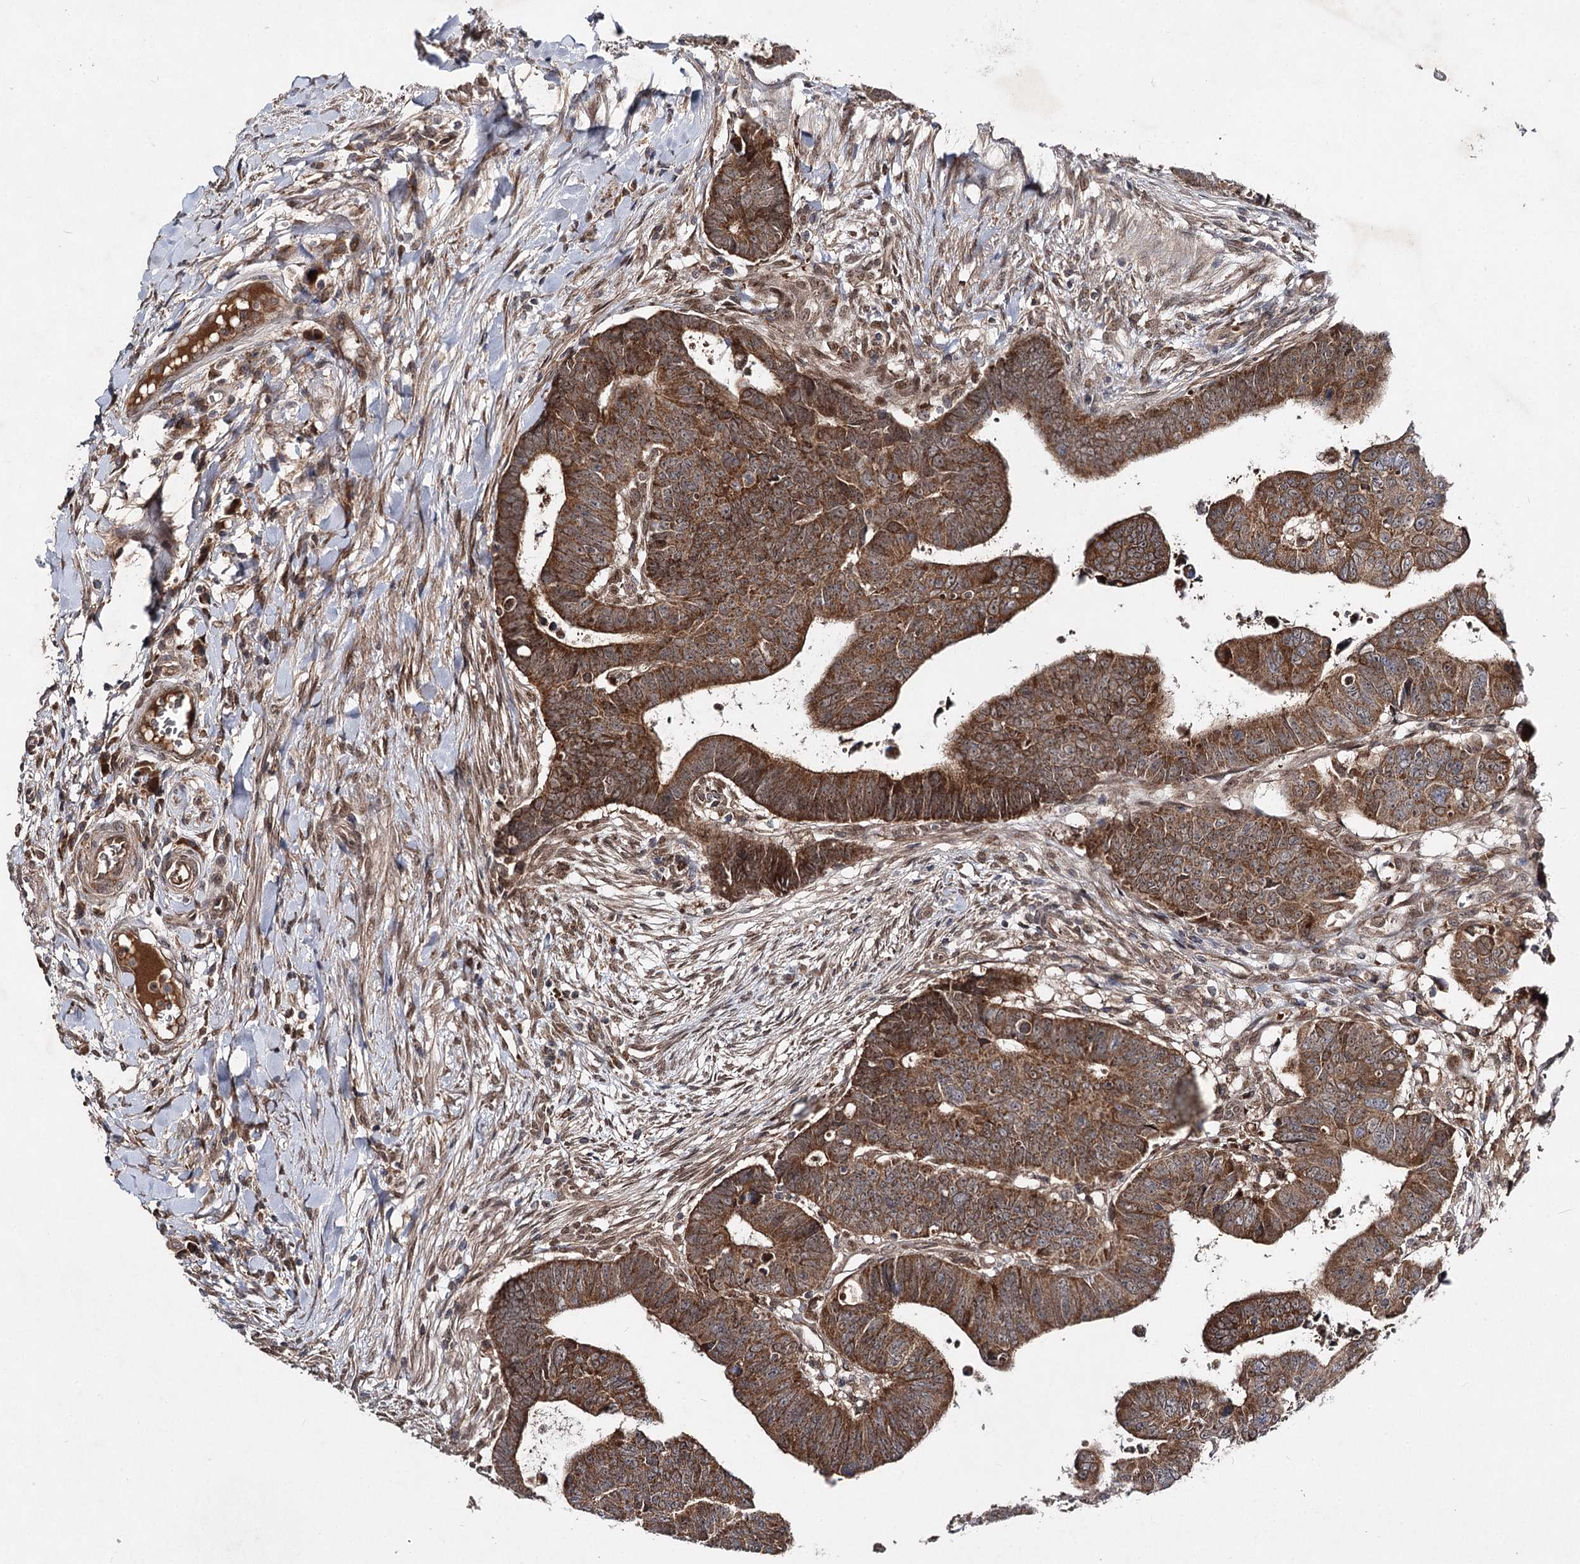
{"staining": {"intensity": "strong", "quantity": ">75%", "location": "cytoplasmic/membranous"}, "tissue": "colorectal cancer", "cell_type": "Tumor cells", "image_type": "cancer", "snomed": [{"axis": "morphology", "description": "Normal tissue, NOS"}, {"axis": "morphology", "description": "Adenocarcinoma, NOS"}, {"axis": "topography", "description": "Rectum"}], "caption": "A brown stain labels strong cytoplasmic/membranous staining of a protein in human colorectal cancer (adenocarcinoma) tumor cells.", "gene": "MSANTD2", "patient": {"sex": "female", "age": 65}}